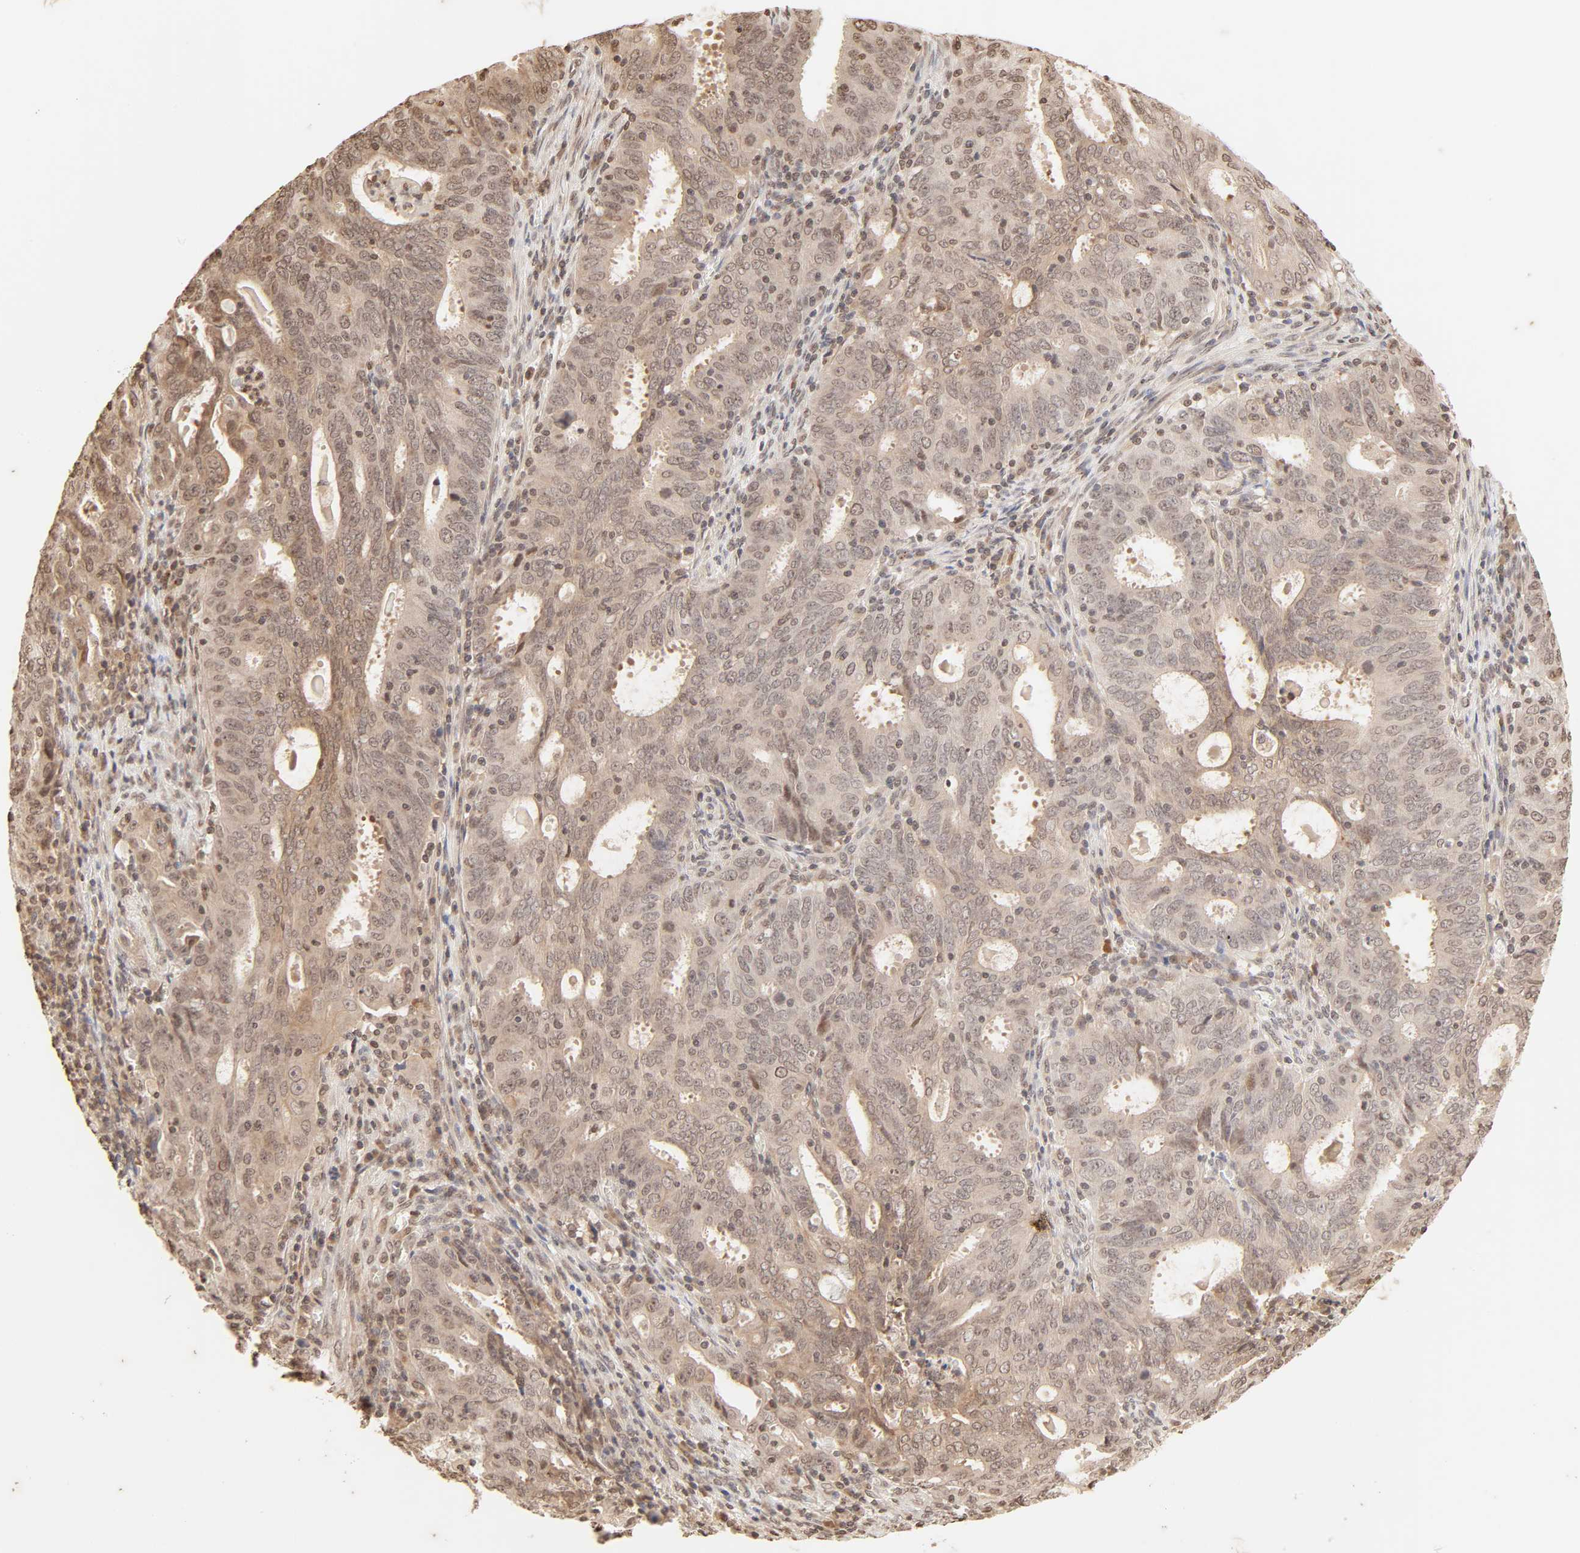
{"staining": {"intensity": "moderate", "quantity": ">75%", "location": "cytoplasmic/membranous,nuclear"}, "tissue": "cervical cancer", "cell_type": "Tumor cells", "image_type": "cancer", "snomed": [{"axis": "morphology", "description": "Adenocarcinoma, NOS"}, {"axis": "topography", "description": "Cervix"}], "caption": "Immunohistochemical staining of human adenocarcinoma (cervical) shows moderate cytoplasmic/membranous and nuclear protein staining in about >75% of tumor cells.", "gene": "TBL1X", "patient": {"sex": "female", "age": 44}}